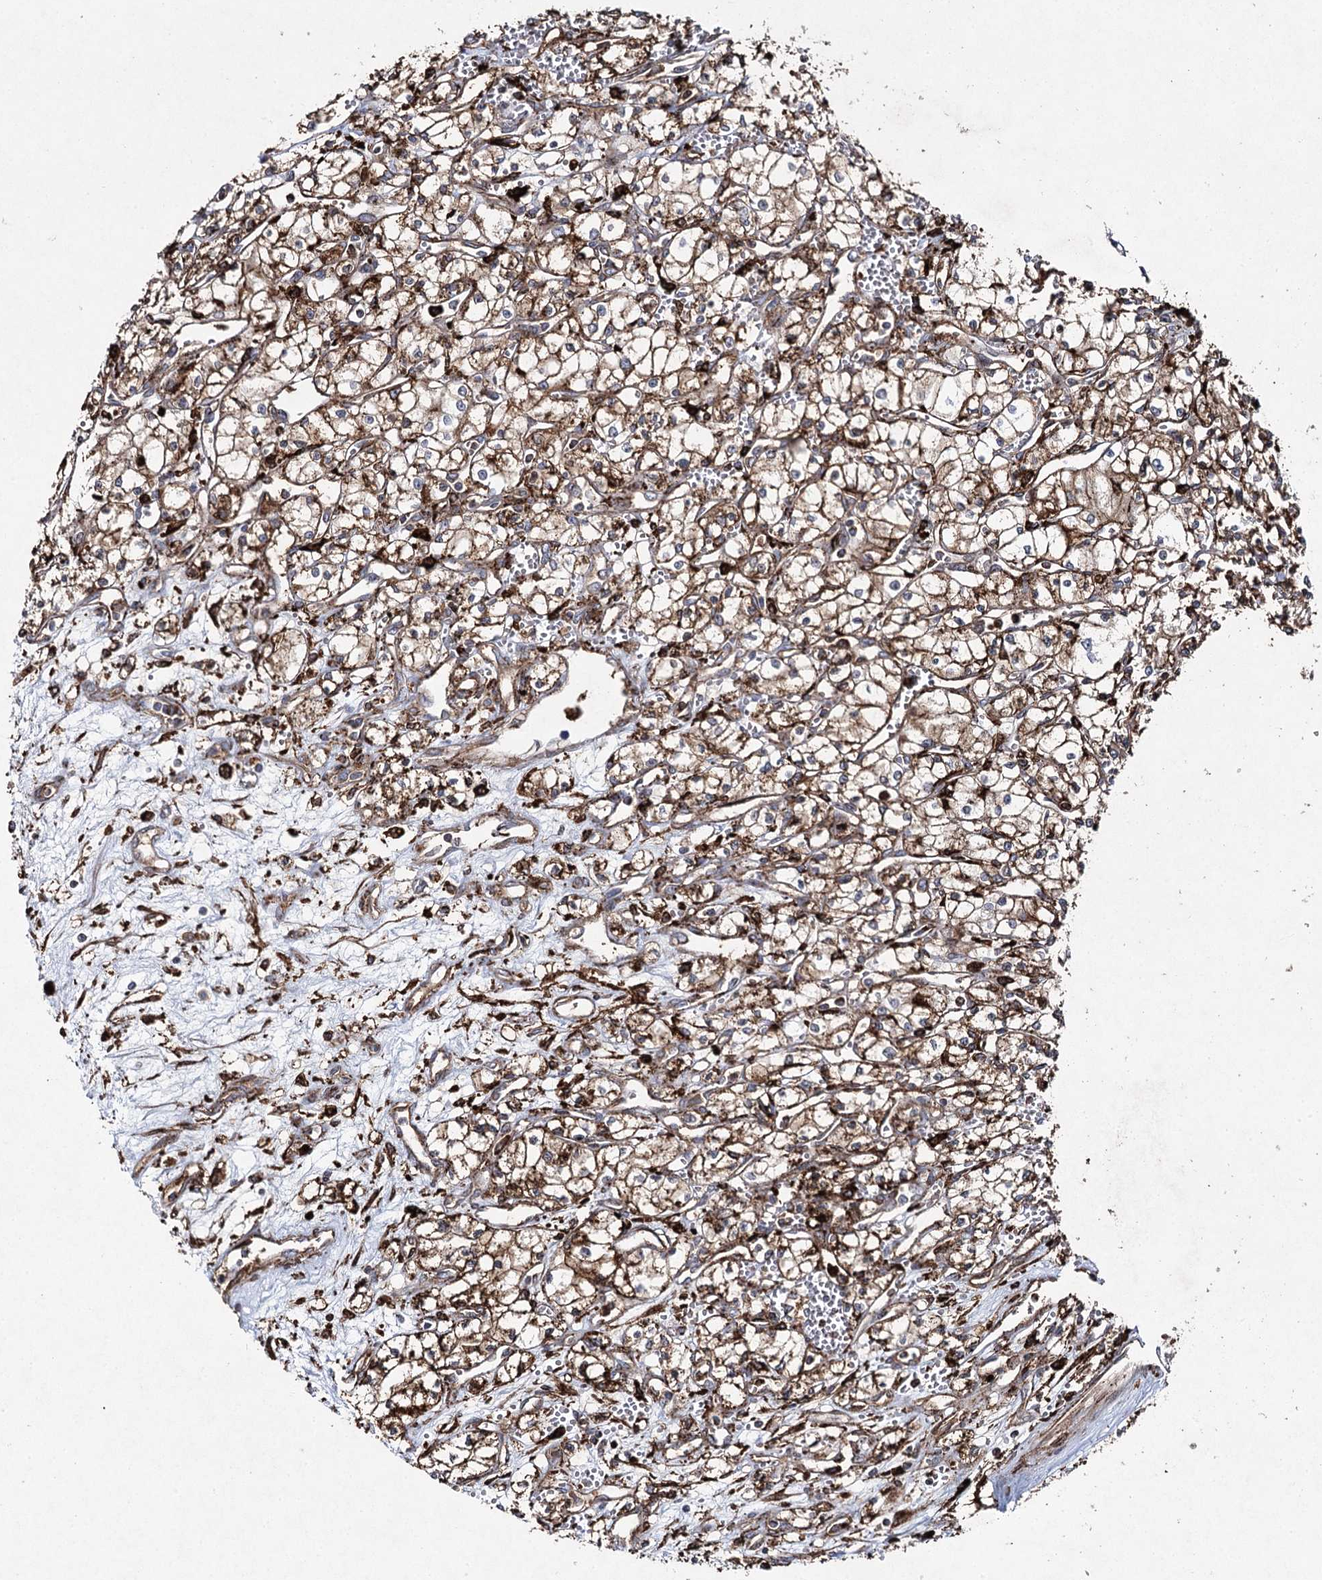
{"staining": {"intensity": "moderate", "quantity": ">75%", "location": "cytoplasmic/membranous,nuclear"}, "tissue": "renal cancer", "cell_type": "Tumor cells", "image_type": "cancer", "snomed": [{"axis": "morphology", "description": "Adenocarcinoma, NOS"}, {"axis": "topography", "description": "Kidney"}], "caption": "Moderate cytoplasmic/membranous and nuclear positivity is present in about >75% of tumor cells in adenocarcinoma (renal).", "gene": "DCUN1D4", "patient": {"sex": "male", "age": 59}}